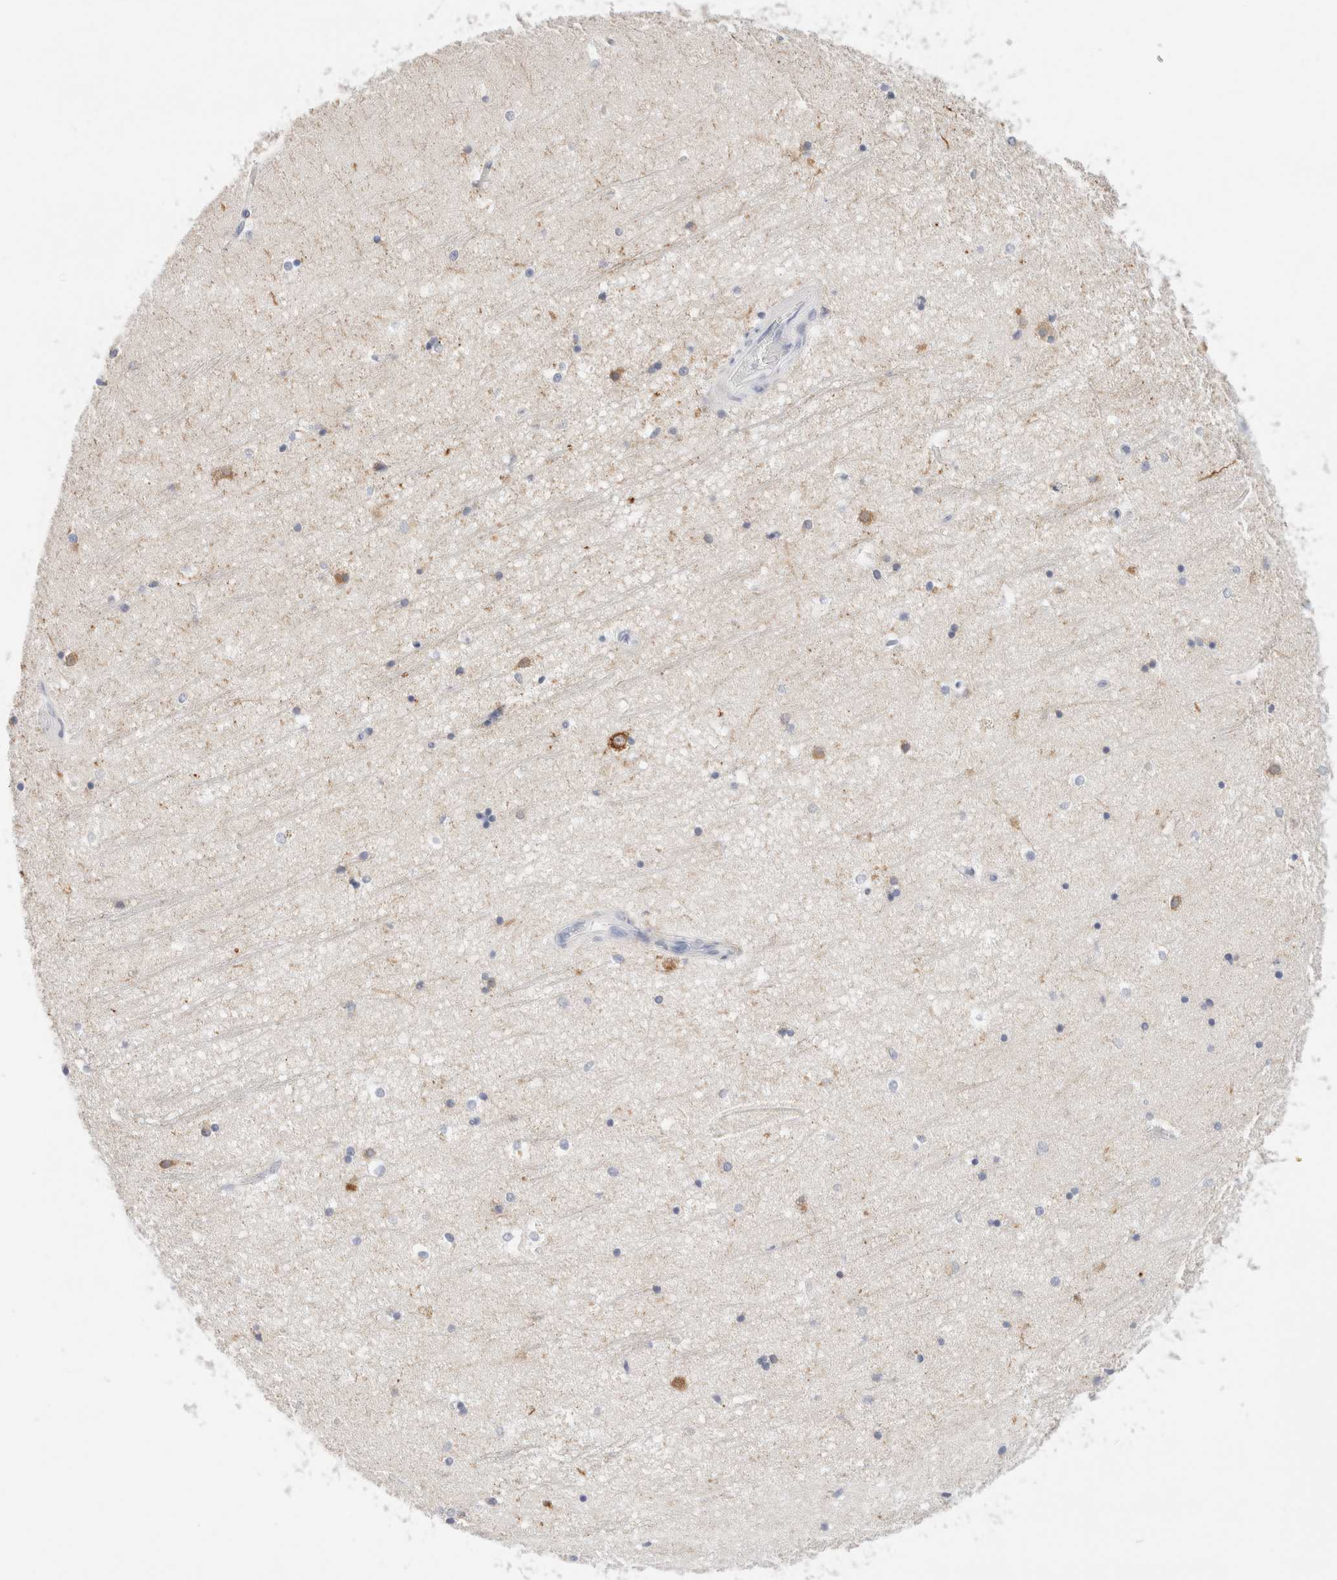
{"staining": {"intensity": "negative", "quantity": "none", "location": "none"}, "tissue": "hippocampus", "cell_type": "Glial cells", "image_type": "normal", "snomed": [{"axis": "morphology", "description": "Normal tissue, NOS"}, {"axis": "topography", "description": "Hippocampus"}], "caption": "An image of hippocampus stained for a protein reveals no brown staining in glial cells. (DAB (3,3'-diaminobenzidine) immunohistochemistry visualized using brightfield microscopy, high magnification).", "gene": "GADD45G", "patient": {"sex": "male", "age": 45}}